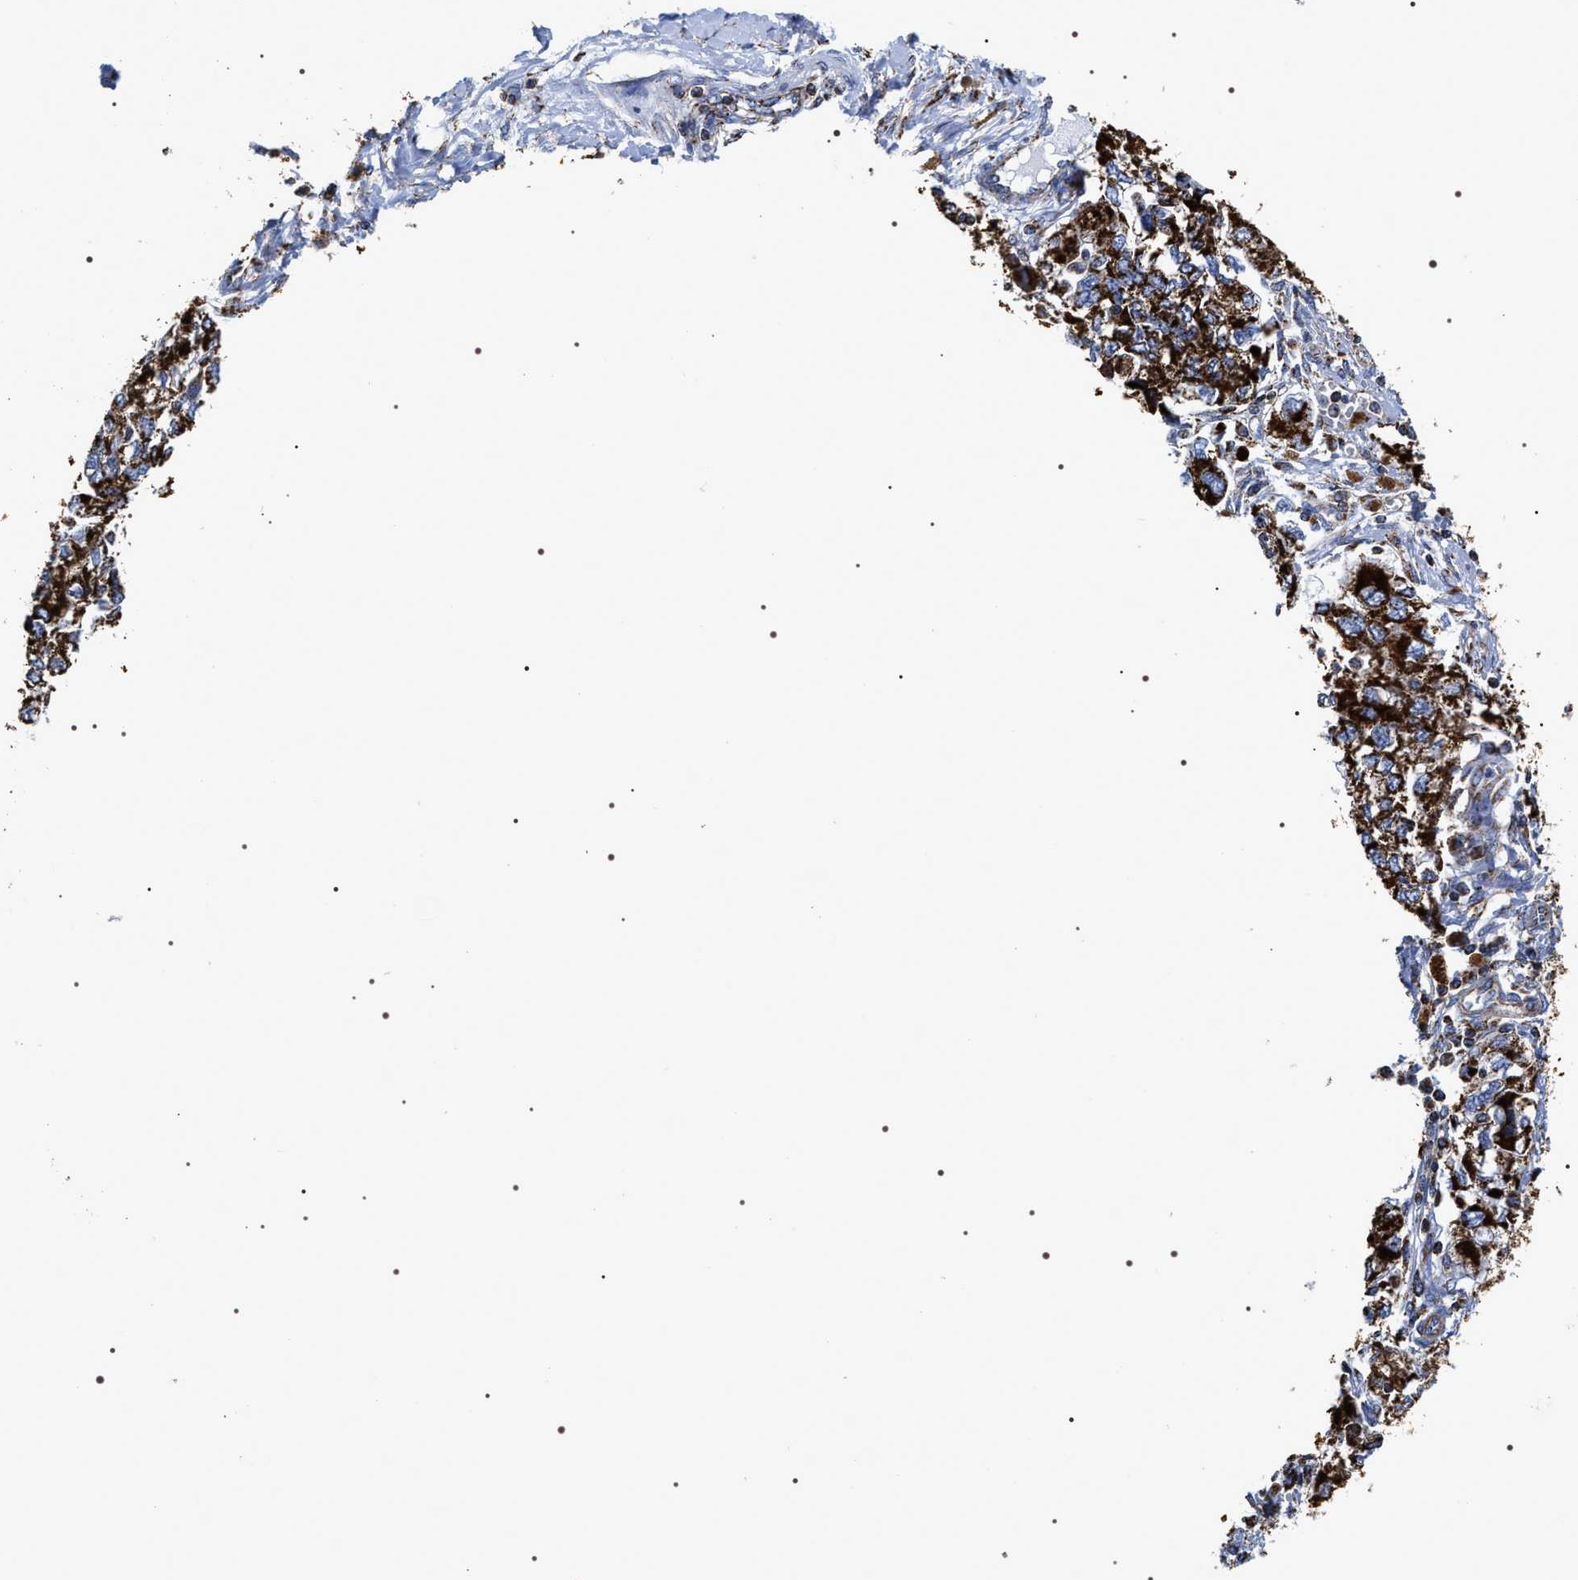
{"staining": {"intensity": "strong", "quantity": ">75%", "location": "cytoplasmic/membranous"}, "tissue": "ovarian cancer", "cell_type": "Tumor cells", "image_type": "cancer", "snomed": [{"axis": "morphology", "description": "Carcinoma, NOS"}, {"axis": "morphology", "description": "Cystadenocarcinoma, serous, NOS"}, {"axis": "topography", "description": "Ovary"}], "caption": "High-magnification brightfield microscopy of ovarian serous cystadenocarcinoma stained with DAB (3,3'-diaminobenzidine) (brown) and counterstained with hematoxylin (blue). tumor cells exhibit strong cytoplasmic/membranous staining is present in approximately>75% of cells.", "gene": "COG5", "patient": {"sex": "female", "age": 69}}